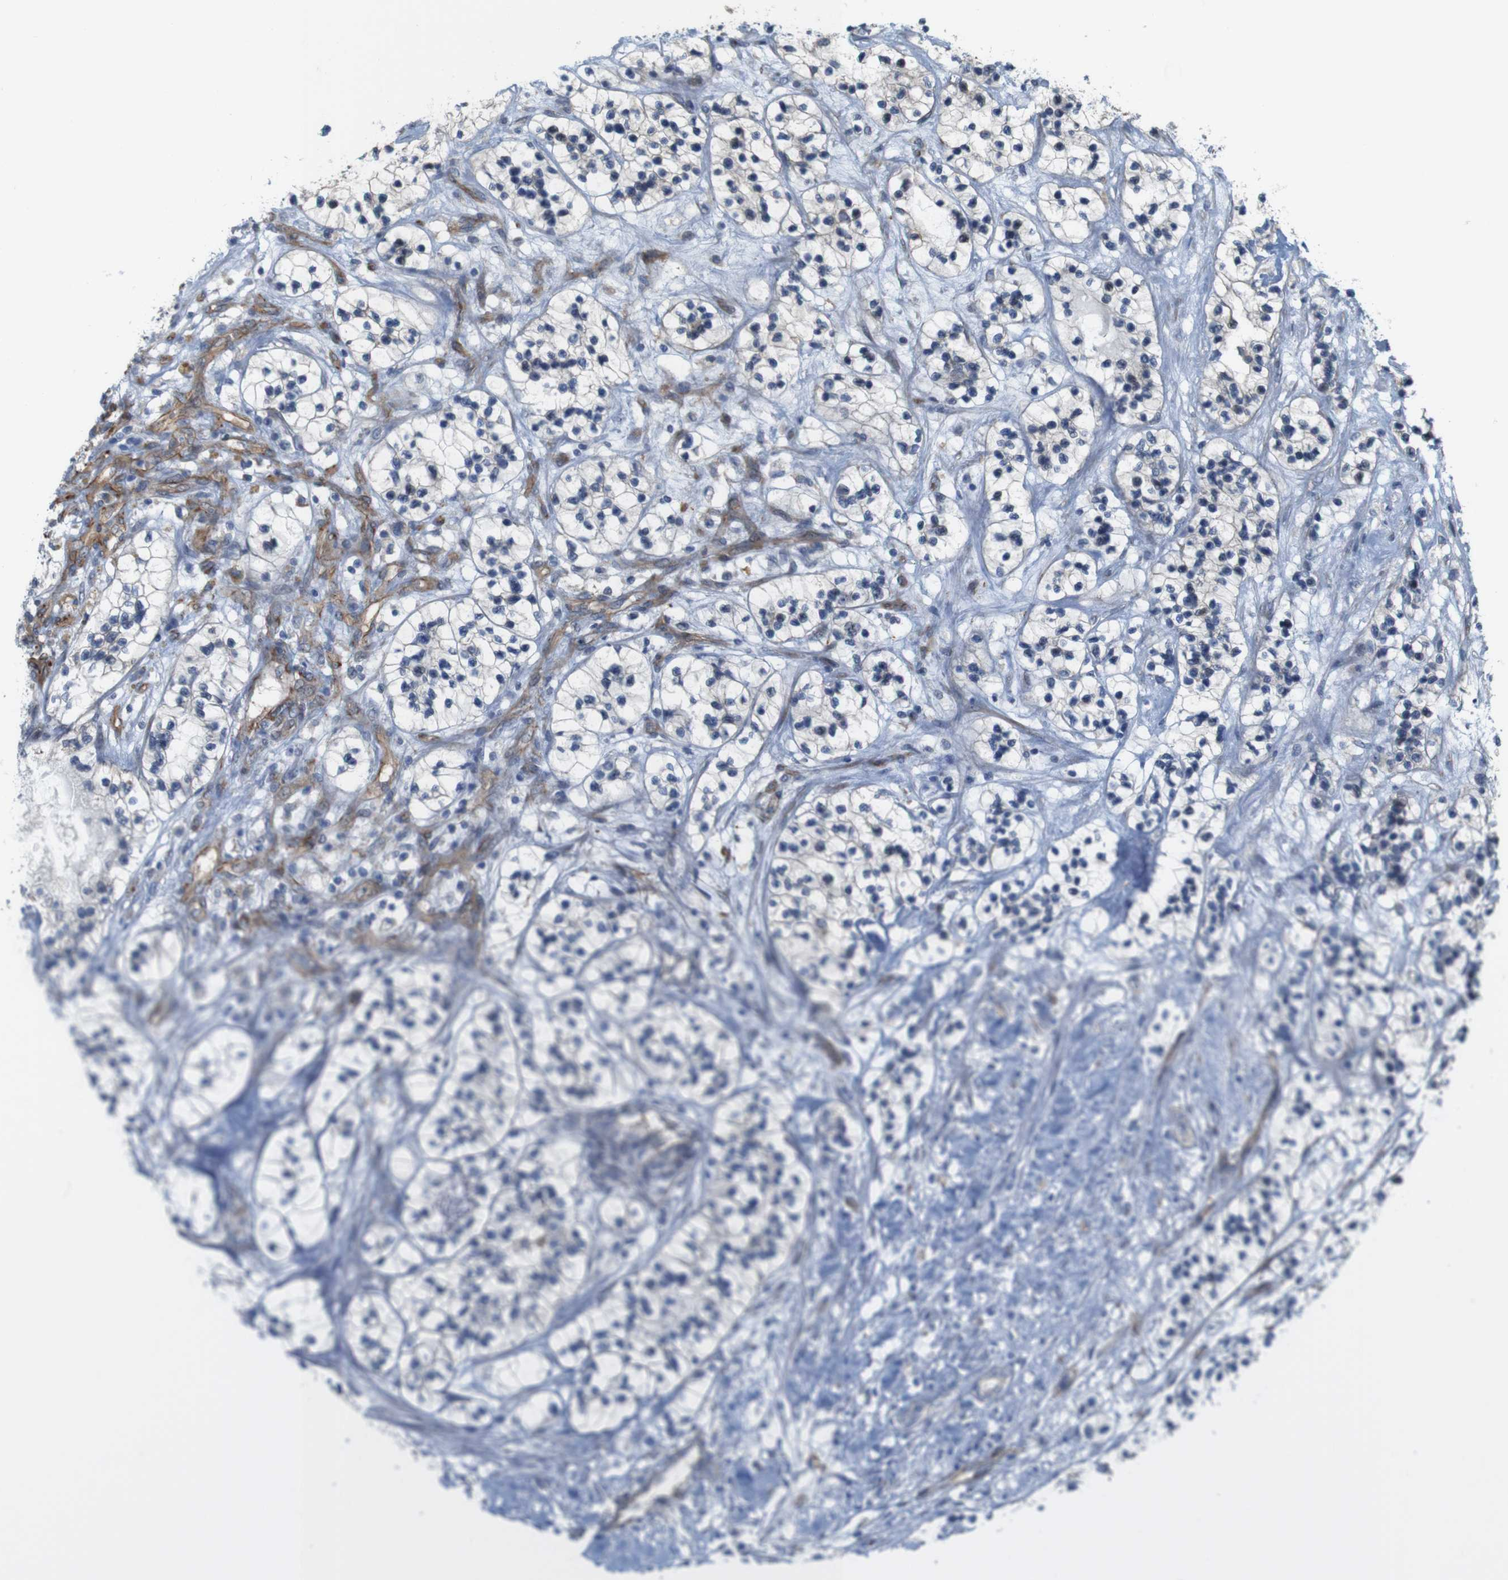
{"staining": {"intensity": "negative", "quantity": "none", "location": "none"}, "tissue": "renal cancer", "cell_type": "Tumor cells", "image_type": "cancer", "snomed": [{"axis": "morphology", "description": "Adenocarcinoma, NOS"}, {"axis": "topography", "description": "Kidney"}], "caption": "Tumor cells show no significant positivity in adenocarcinoma (renal).", "gene": "JPH1", "patient": {"sex": "female", "age": 57}}